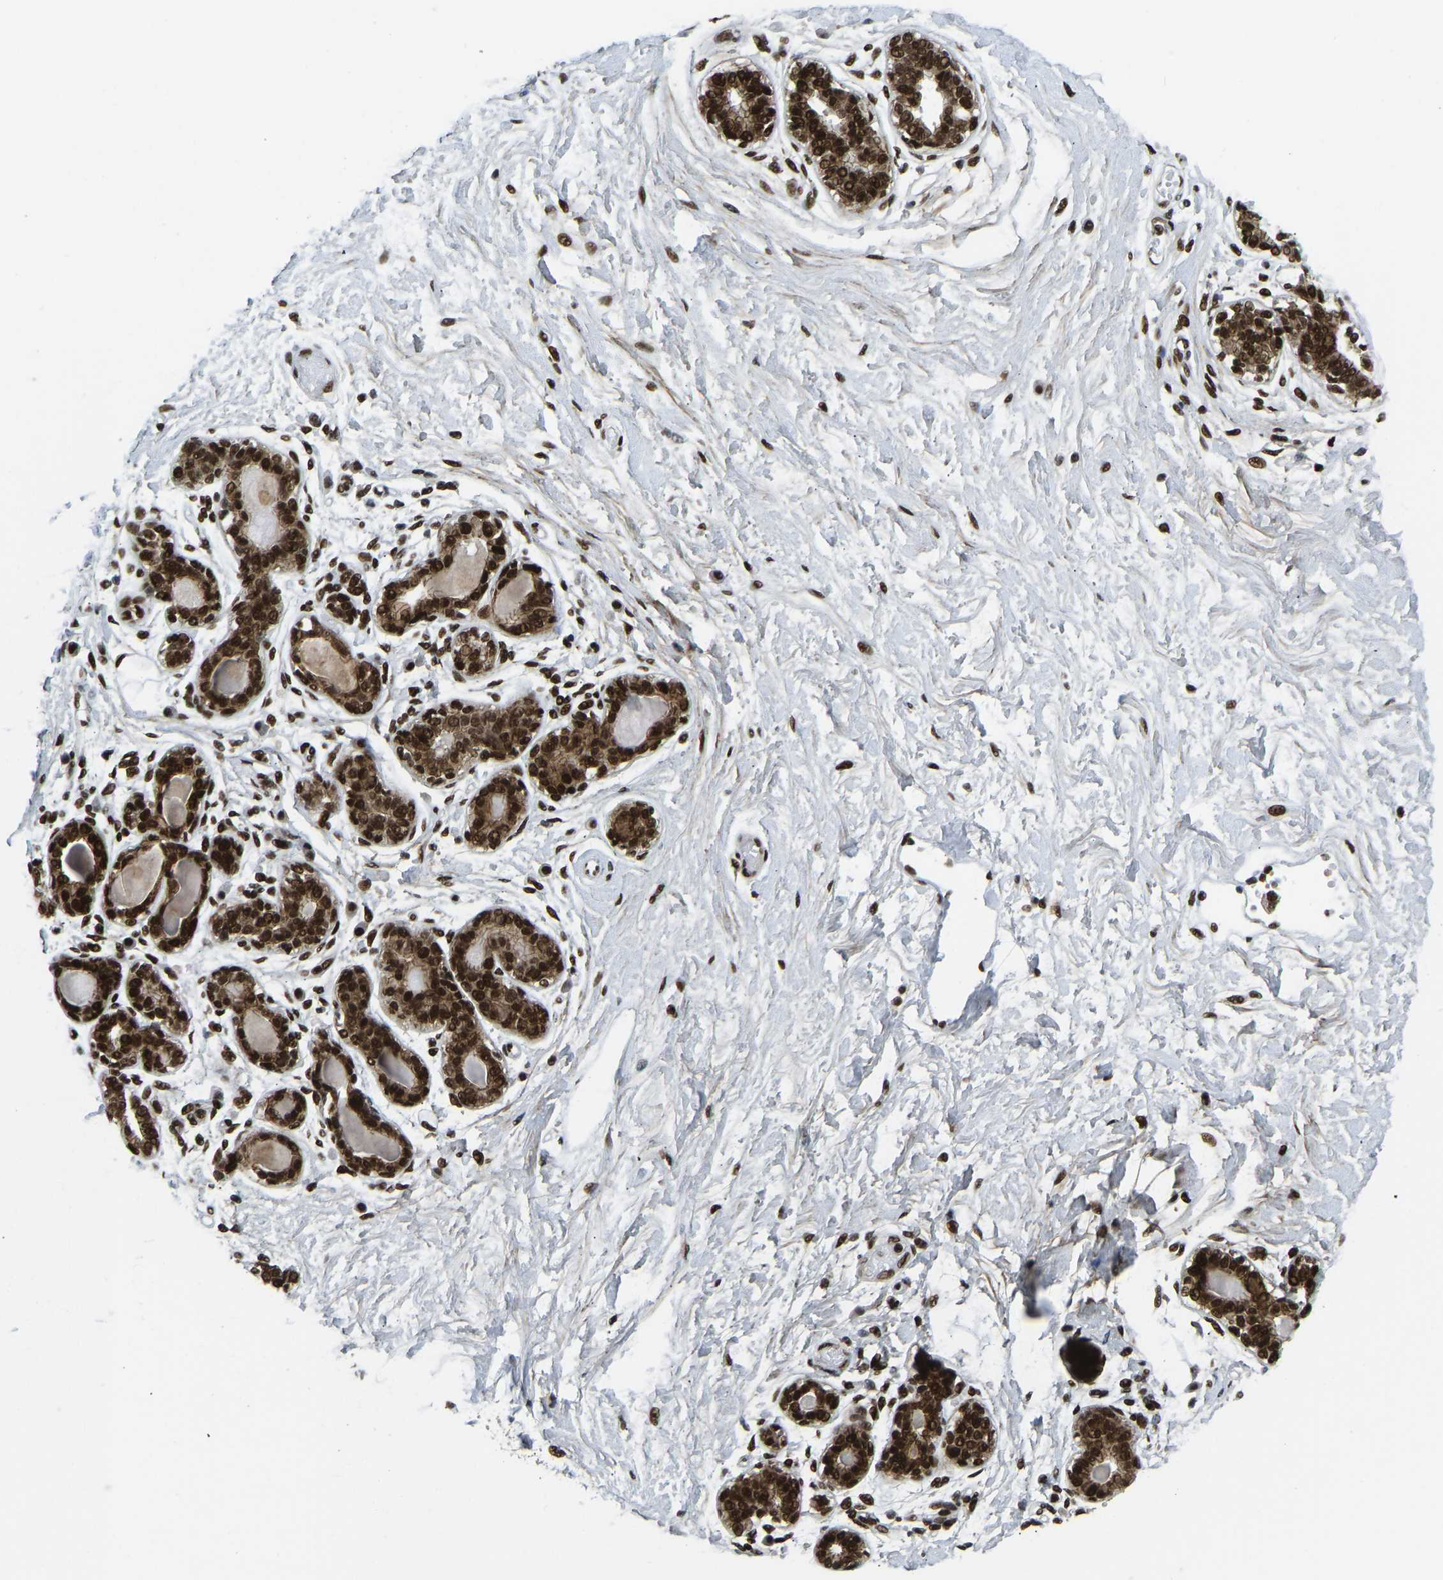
{"staining": {"intensity": "moderate", "quantity": ">75%", "location": "nuclear"}, "tissue": "breast", "cell_type": "Adipocytes", "image_type": "normal", "snomed": [{"axis": "morphology", "description": "Normal tissue, NOS"}, {"axis": "topography", "description": "Breast"}], "caption": "Immunohistochemistry image of normal human breast stained for a protein (brown), which exhibits medium levels of moderate nuclear expression in about >75% of adipocytes.", "gene": "FOXK1", "patient": {"sex": "female", "age": 45}}